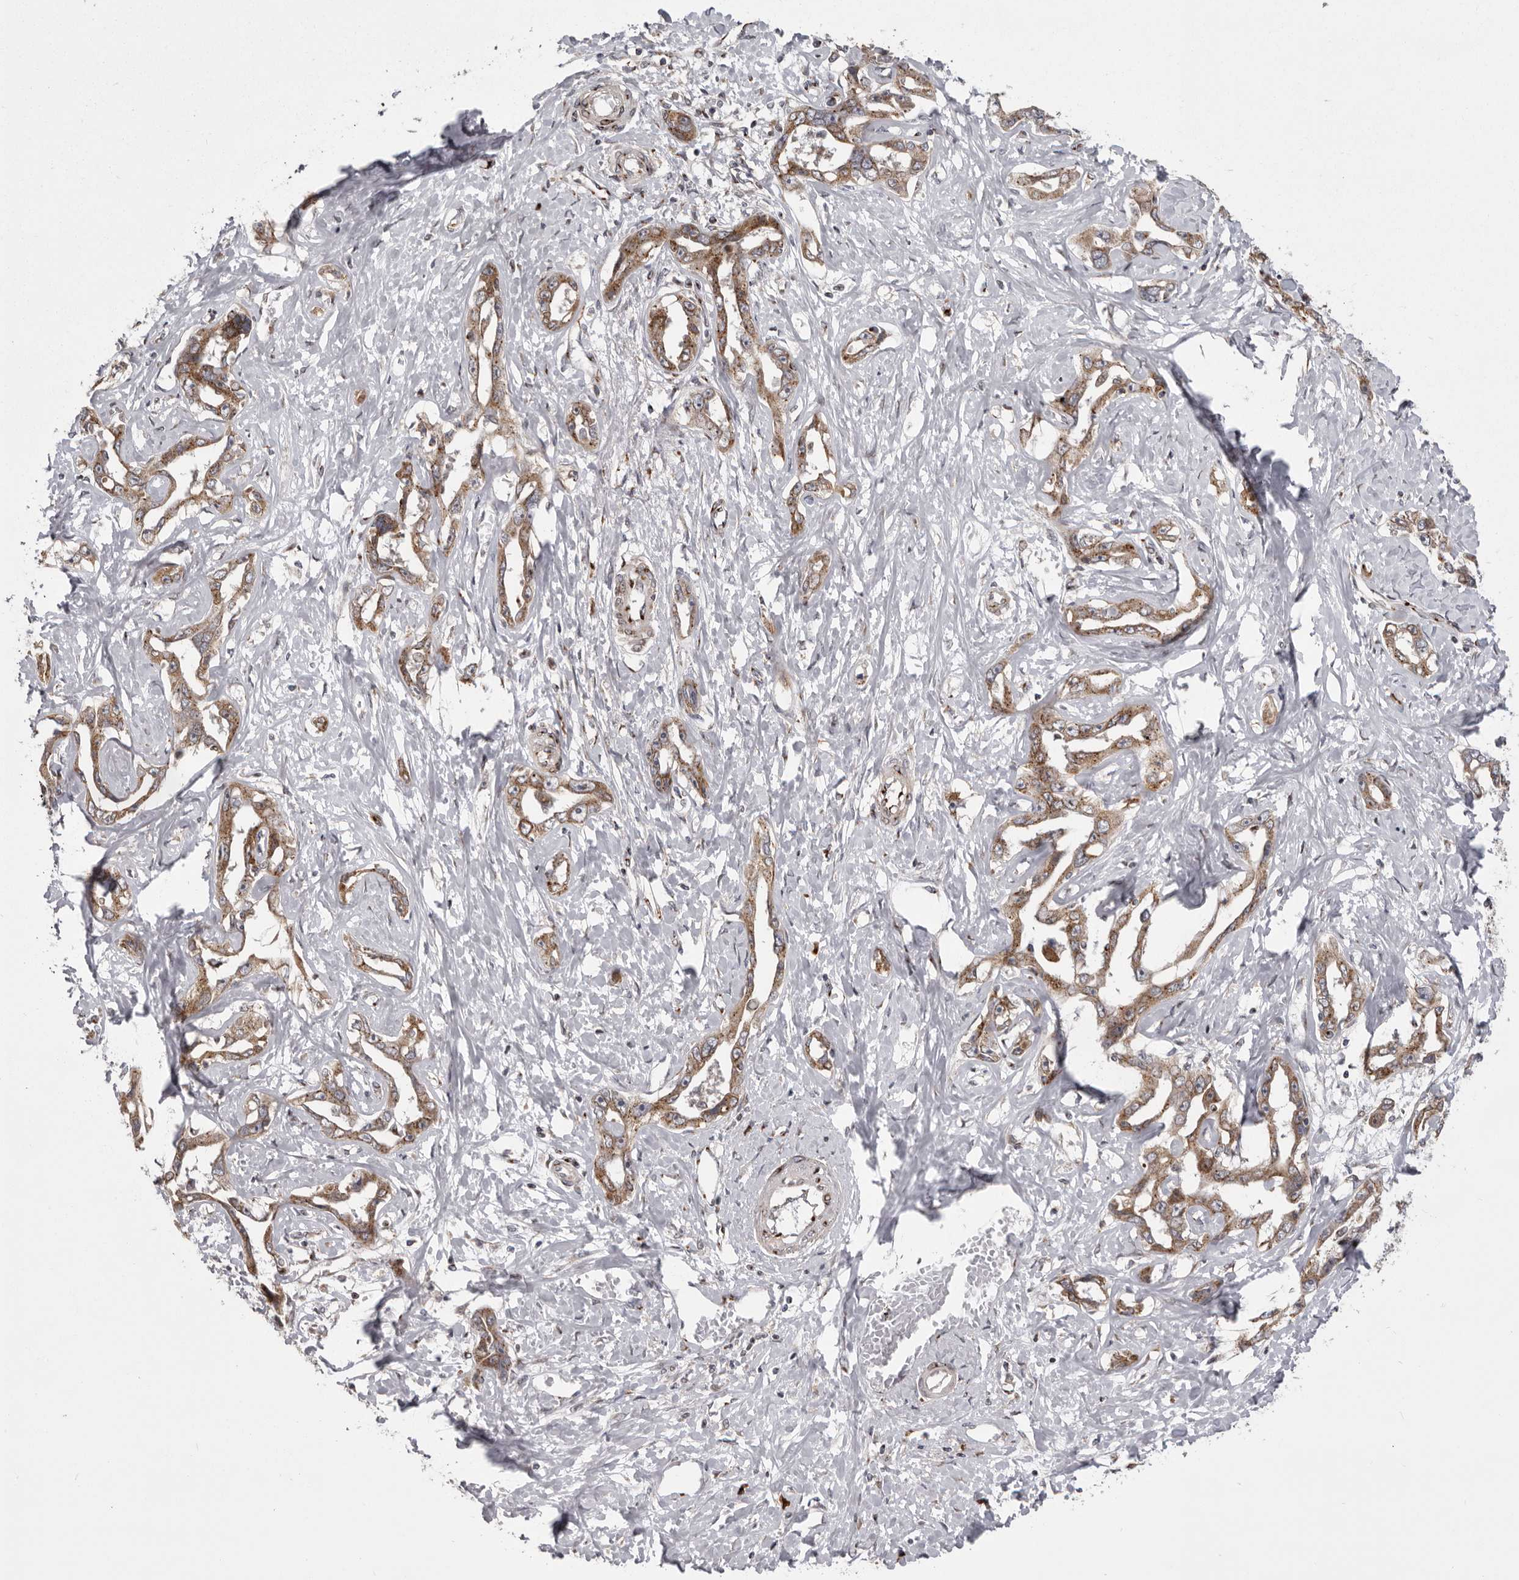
{"staining": {"intensity": "moderate", "quantity": ">75%", "location": "cytoplasmic/membranous"}, "tissue": "liver cancer", "cell_type": "Tumor cells", "image_type": "cancer", "snomed": [{"axis": "morphology", "description": "Cholangiocarcinoma"}, {"axis": "topography", "description": "Liver"}], "caption": "Liver cancer (cholangiocarcinoma) stained with a protein marker exhibits moderate staining in tumor cells.", "gene": "WDR47", "patient": {"sex": "male", "age": 59}}